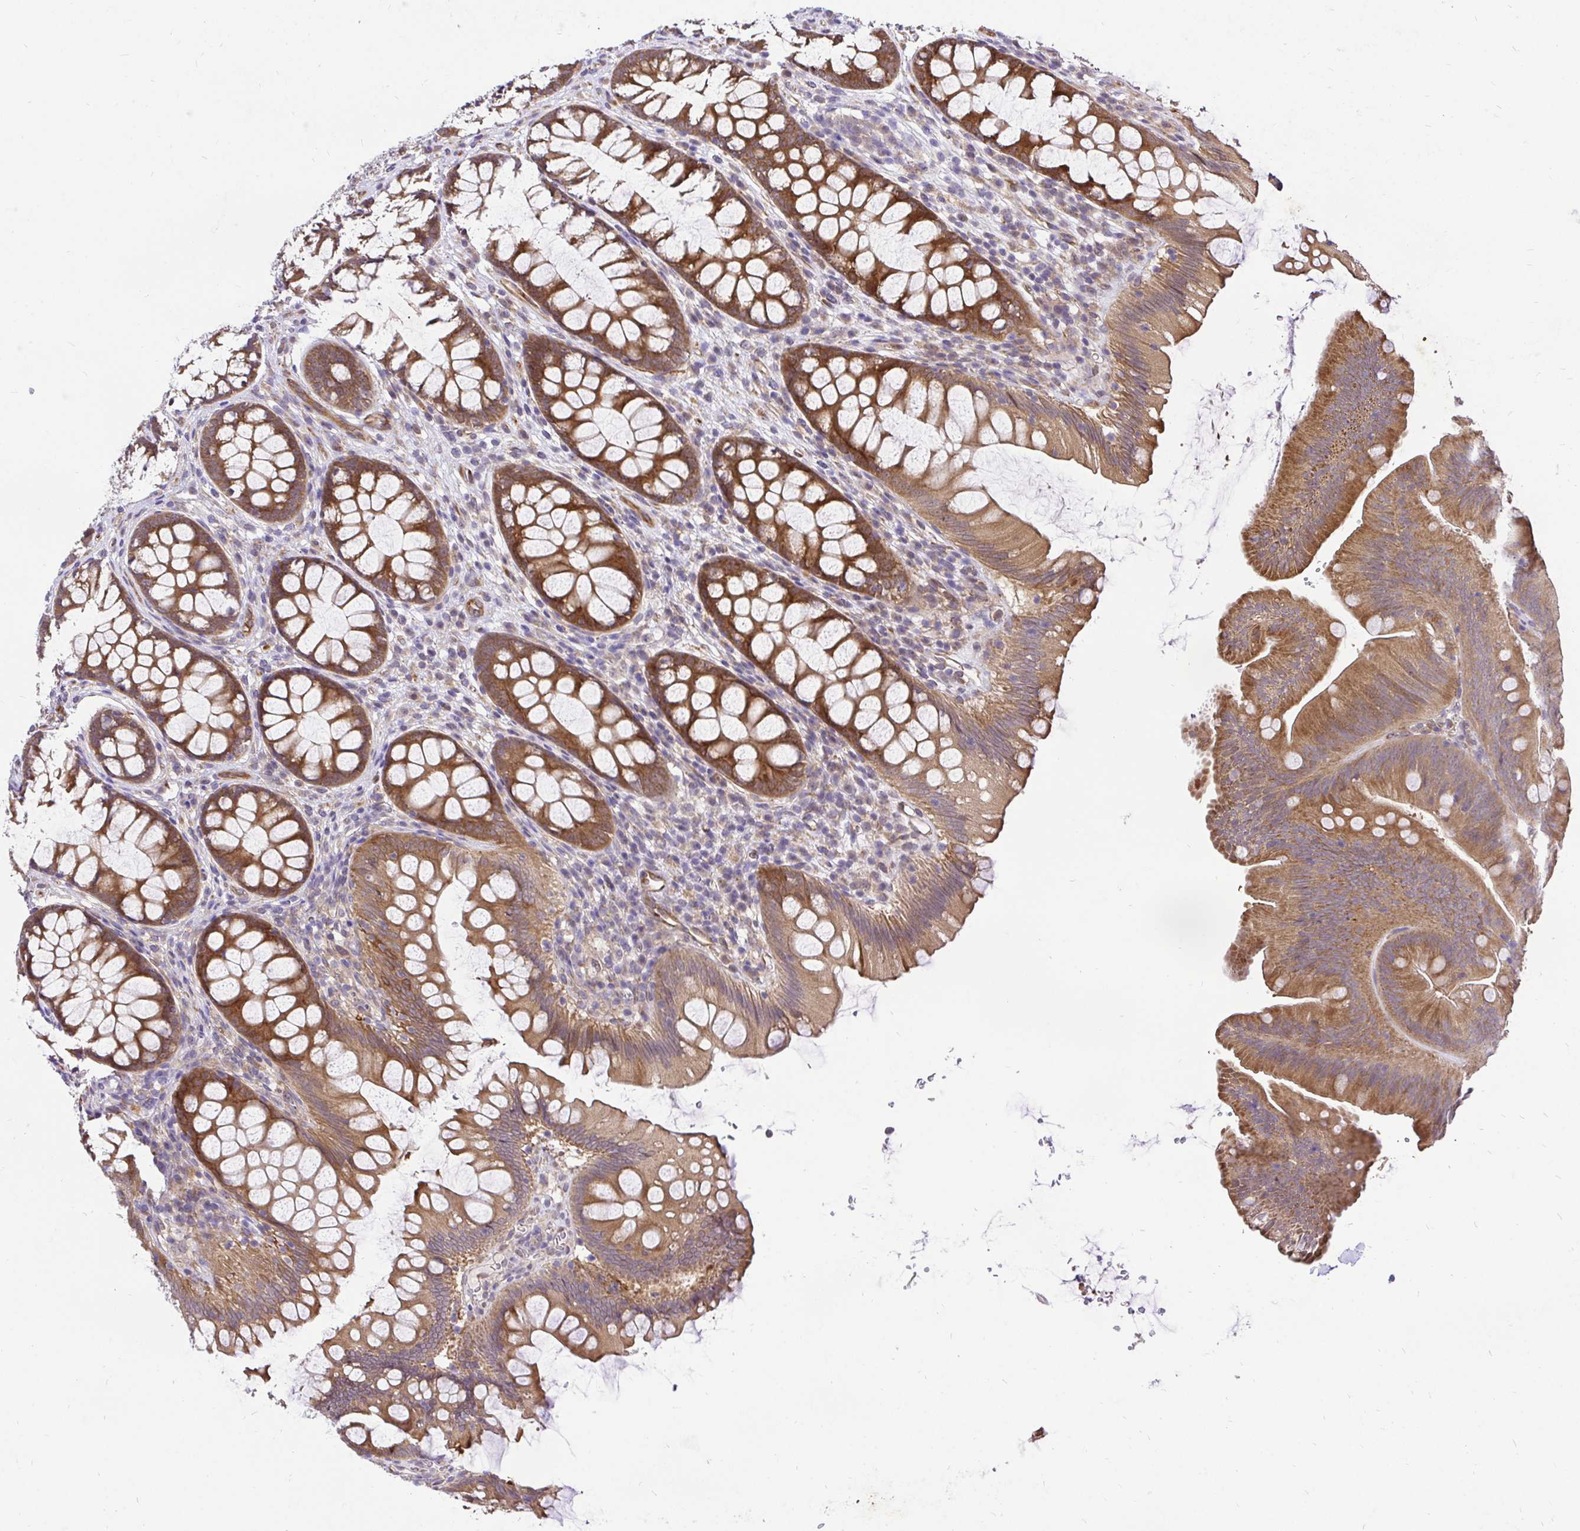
{"staining": {"intensity": "weak", "quantity": ">75%", "location": "cytoplasmic/membranous"}, "tissue": "colon", "cell_type": "Endothelial cells", "image_type": "normal", "snomed": [{"axis": "morphology", "description": "Normal tissue, NOS"}, {"axis": "morphology", "description": "Adenoma, NOS"}, {"axis": "topography", "description": "Soft tissue"}, {"axis": "topography", "description": "Colon"}], "caption": "Immunohistochemical staining of benign colon displays weak cytoplasmic/membranous protein staining in about >75% of endothelial cells.", "gene": "CCDC122", "patient": {"sex": "male", "age": 47}}